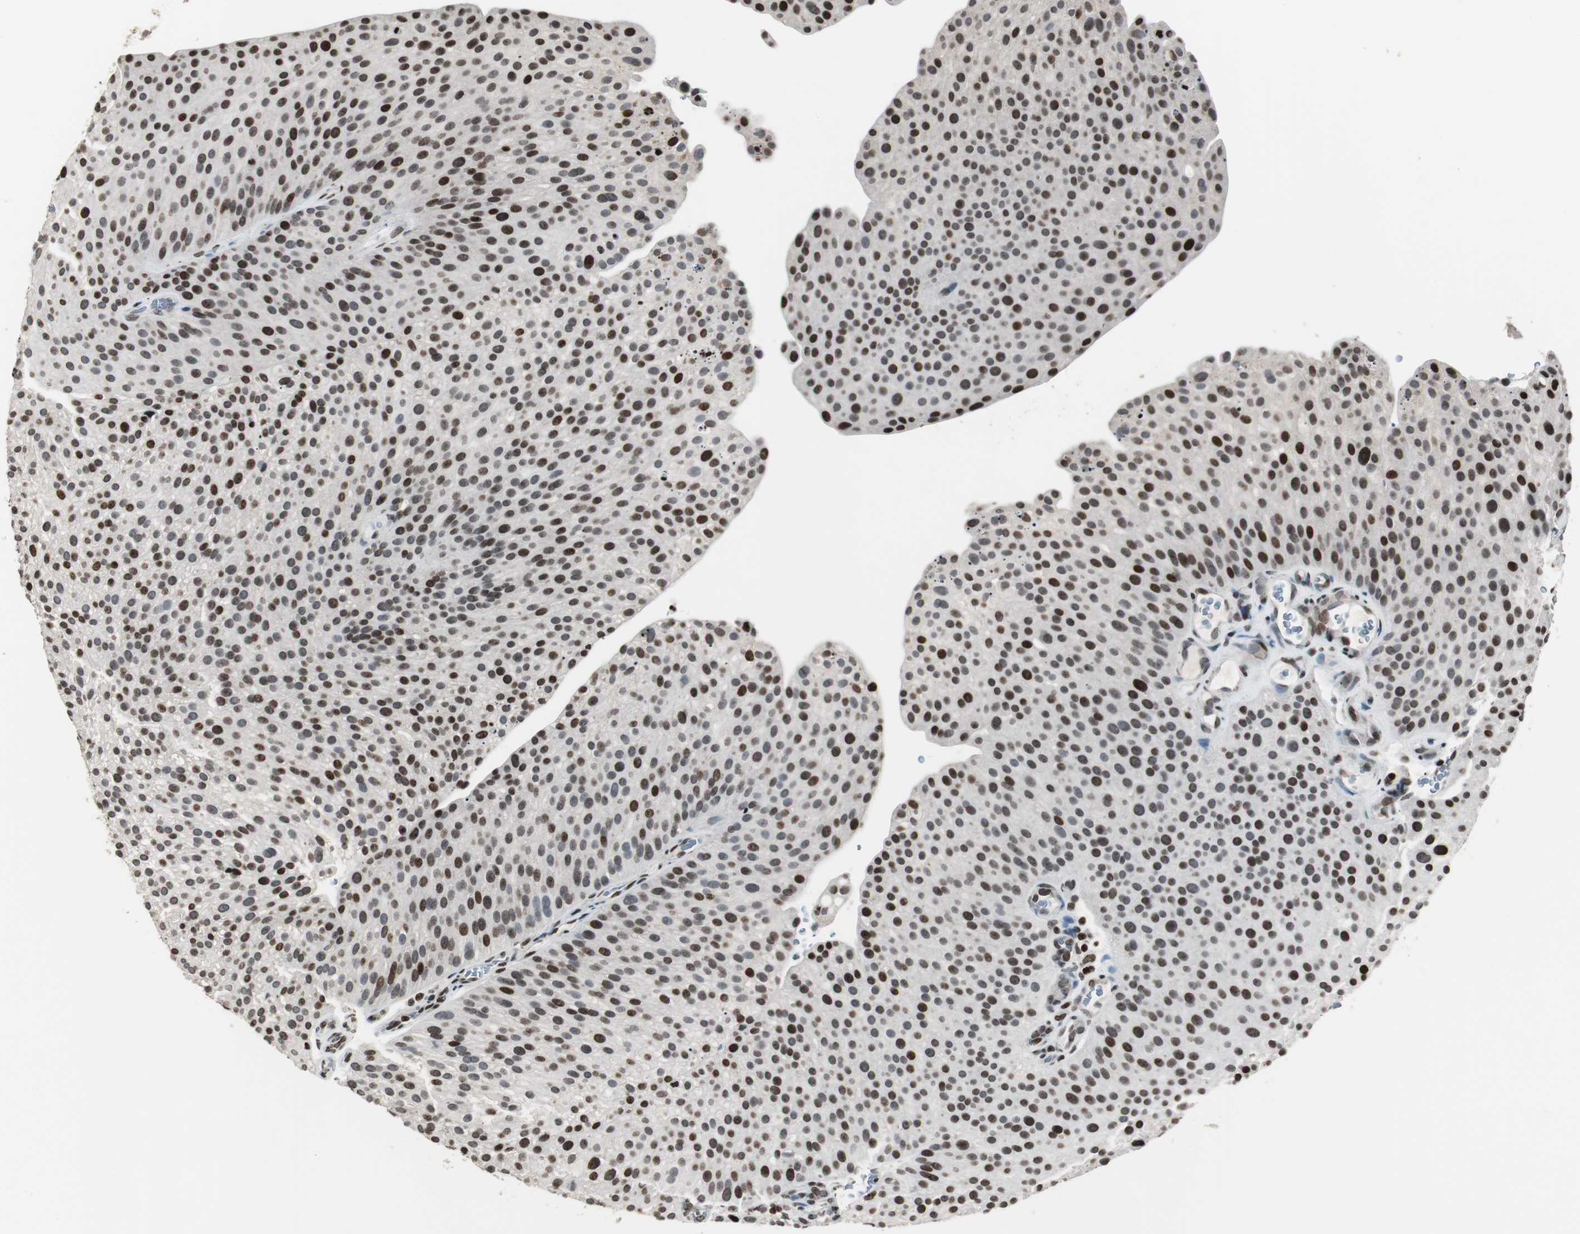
{"staining": {"intensity": "strong", "quantity": ">75%", "location": "nuclear"}, "tissue": "urothelial cancer", "cell_type": "Tumor cells", "image_type": "cancer", "snomed": [{"axis": "morphology", "description": "Urothelial carcinoma, Low grade"}, {"axis": "topography", "description": "Smooth muscle"}, {"axis": "topography", "description": "Urinary bladder"}], "caption": "Immunohistochemical staining of human low-grade urothelial carcinoma exhibits high levels of strong nuclear protein positivity in about >75% of tumor cells.", "gene": "PAXIP1", "patient": {"sex": "male", "age": 60}}